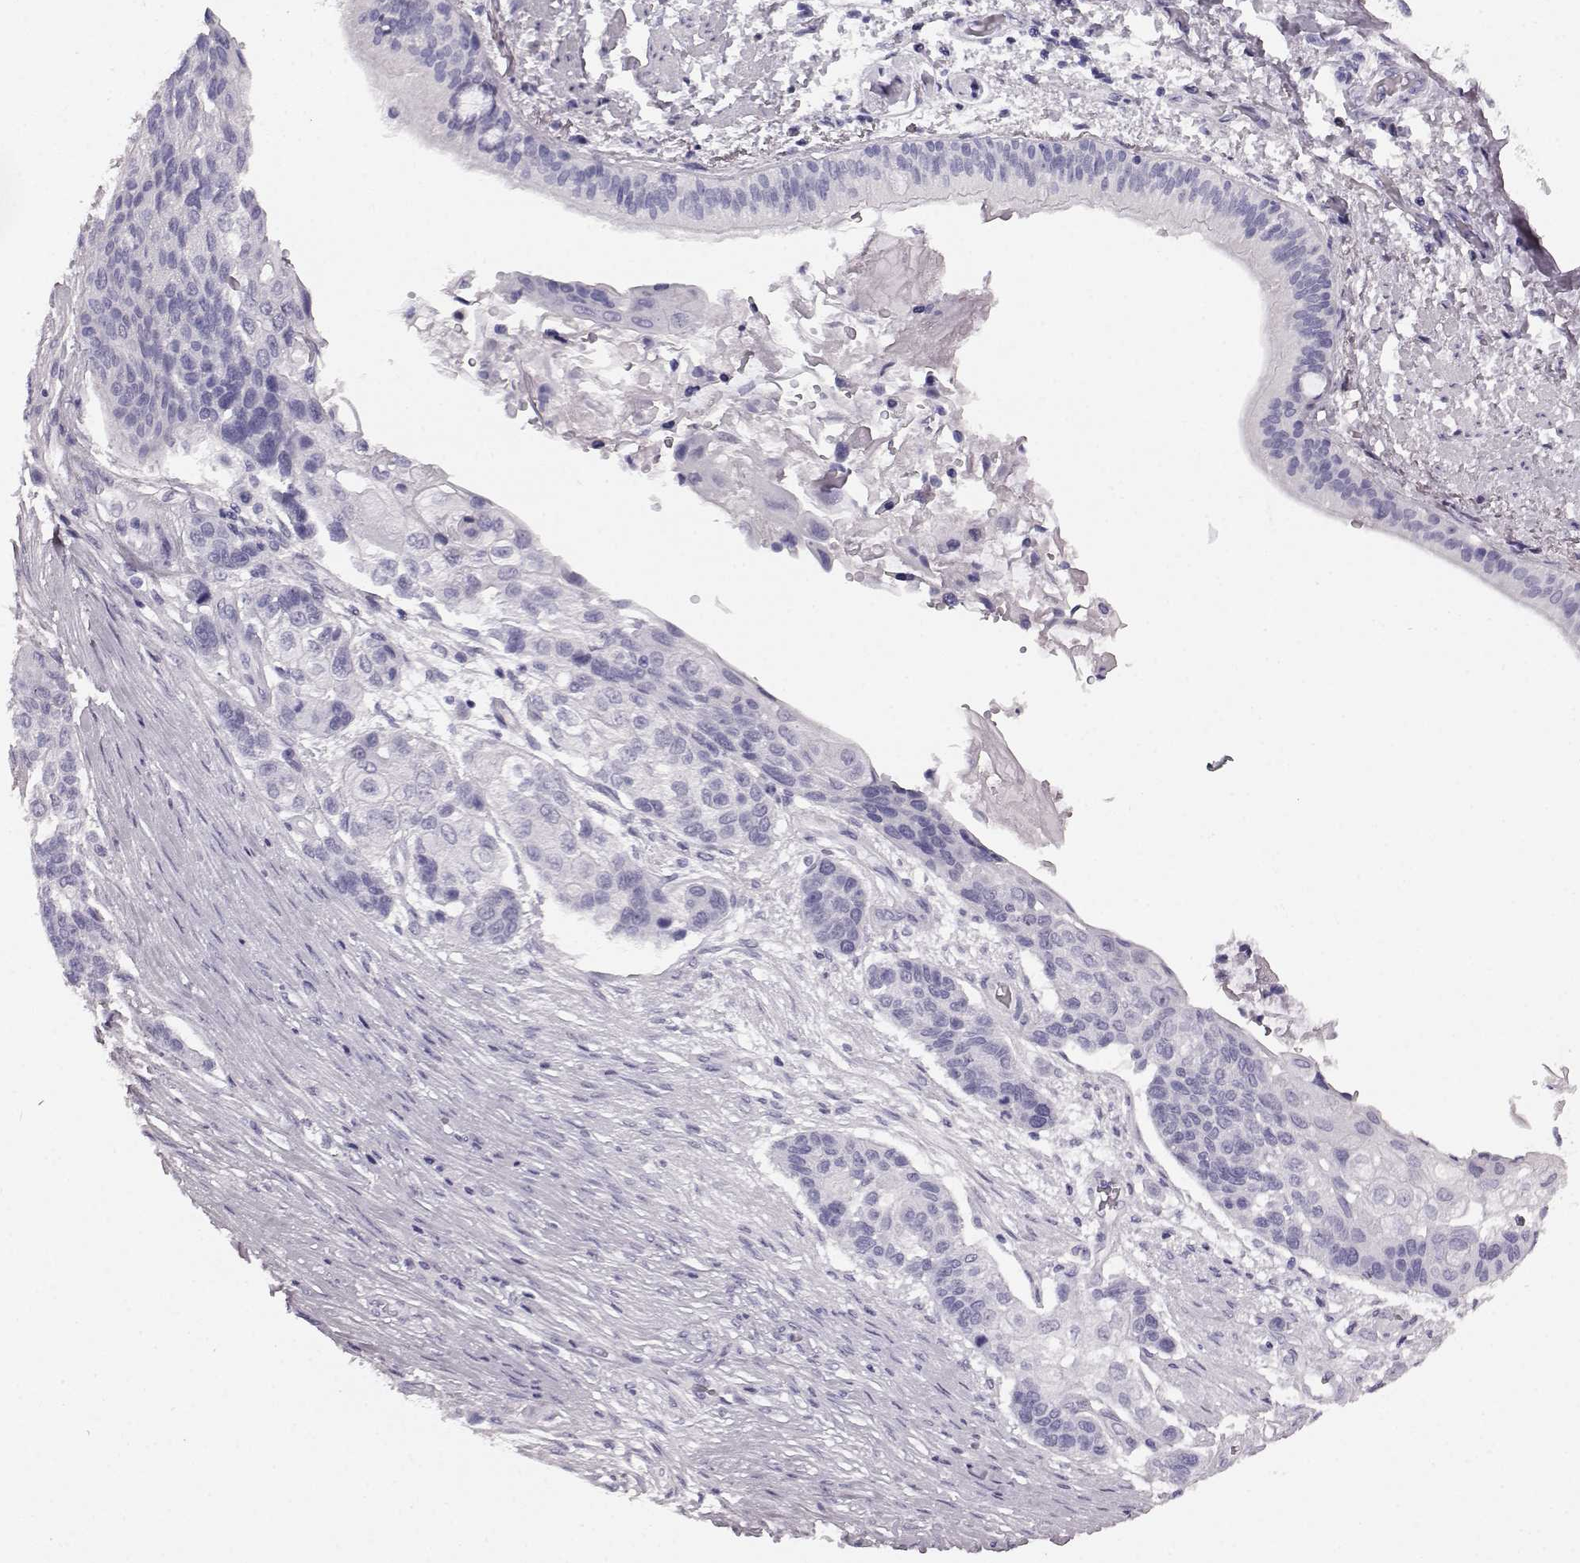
{"staining": {"intensity": "negative", "quantity": "none", "location": "none"}, "tissue": "lung cancer", "cell_type": "Tumor cells", "image_type": "cancer", "snomed": [{"axis": "morphology", "description": "Squamous cell carcinoma, NOS"}, {"axis": "topography", "description": "Lung"}], "caption": "Immunohistochemistry (IHC) image of lung squamous cell carcinoma stained for a protein (brown), which shows no expression in tumor cells.", "gene": "AIPL1", "patient": {"sex": "male", "age": 69}}